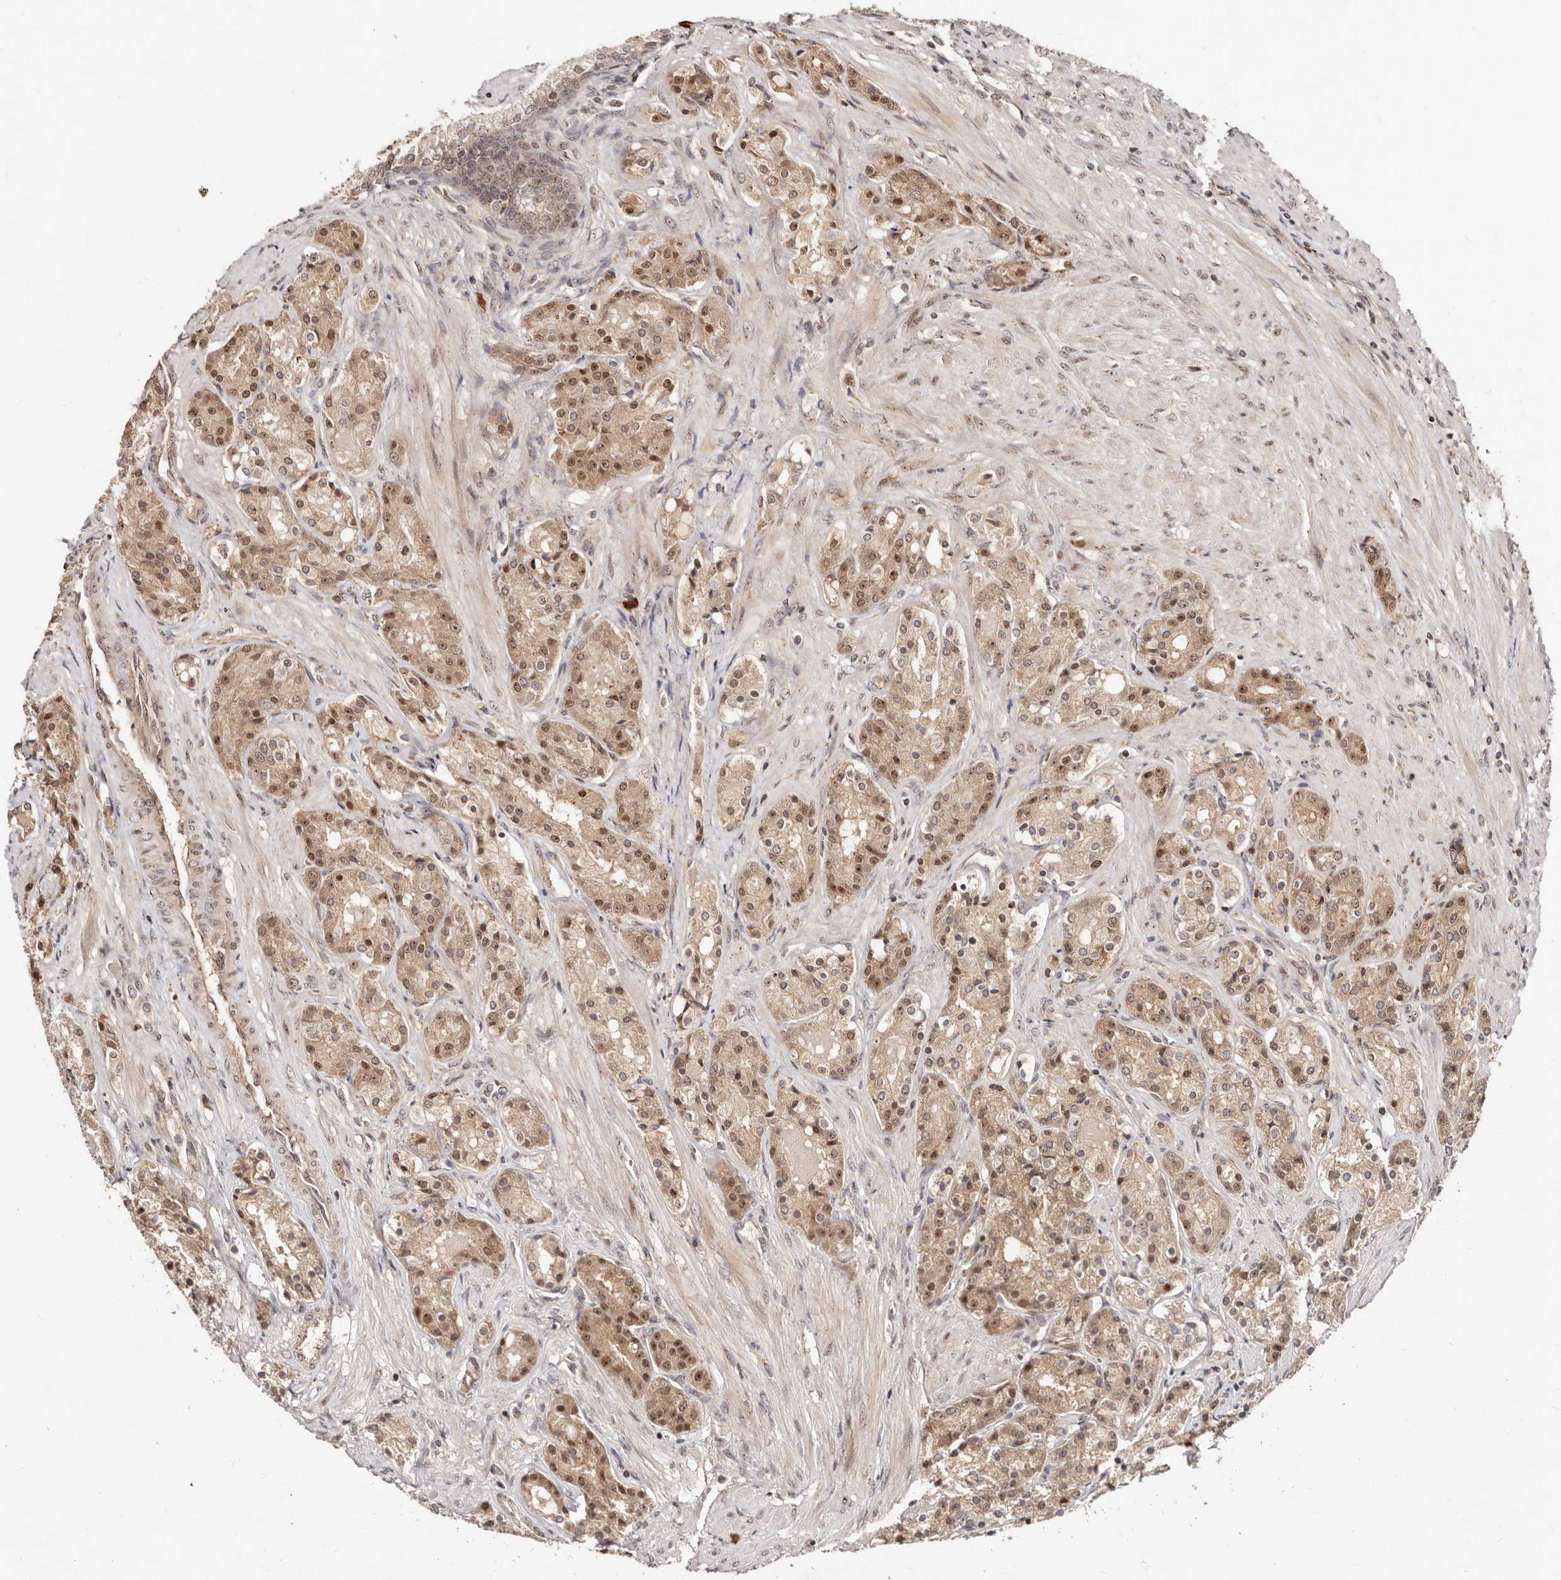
{"staining": {"intensity": "moderate", "quantity": ">75%", "location": "cytoplasmic/membranous,nuclear"}, "tissue": "prostate cancer", "cell_type": "Tumor cells", "image_type": "cancer", "snomed": [{"axis": "morphology", "description": "Adenocarcinoma, High grade"}, {"axis": "topography", "description": "Prostate"}], "caption": "Immunohistochemistry (IHC) of high-grade adenocarcinoma (prostate) displays medium levels of moderate cytoplasmic/membranous and nuclear expression in about >75% of tumor cells.", "gene": "APOL6", "patient": {"sex": "male", "age": 60}}